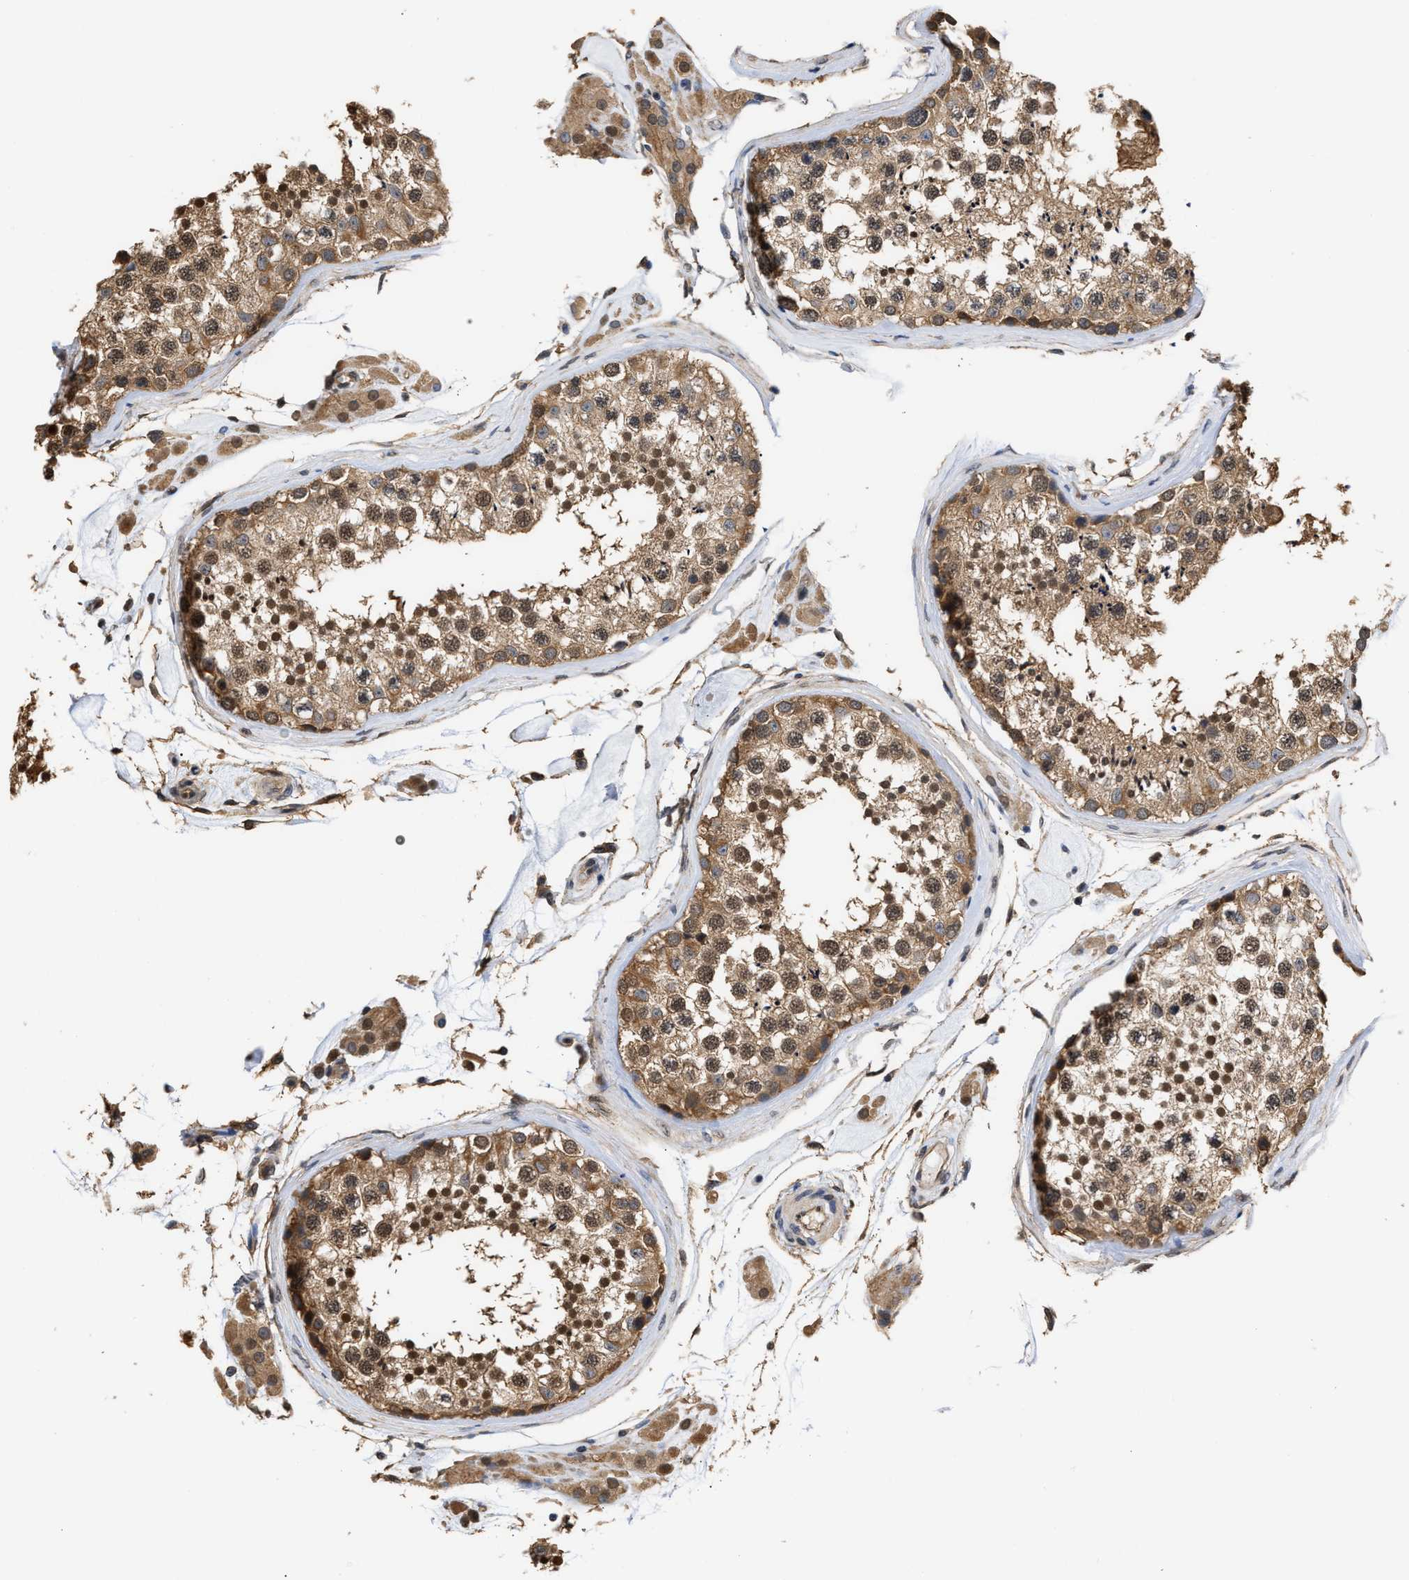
{"staining": {"intensity": "strong", "quantity": ">75%", "location": "cytoplasmic/membranous,nuclear"}, "tissue": "testis", "cell_type": "Cells in seminiferous ducts", "image_type": "normal", "snomed": [{"axis": "morphology", "description": "Normal tissue, NOS"}, {"axis": "topography", "description": "Testis"}], "caption": "IHC micrograph of unremarkable human testis stained for a protein (brown), which demonstrates high levels of strong cytoplasmic/membranous,nuclear positivity in about >75% of cells in seminiferous ducts.", "gene": "SCAI", "patient": {"sex": "male", "age": 46}}